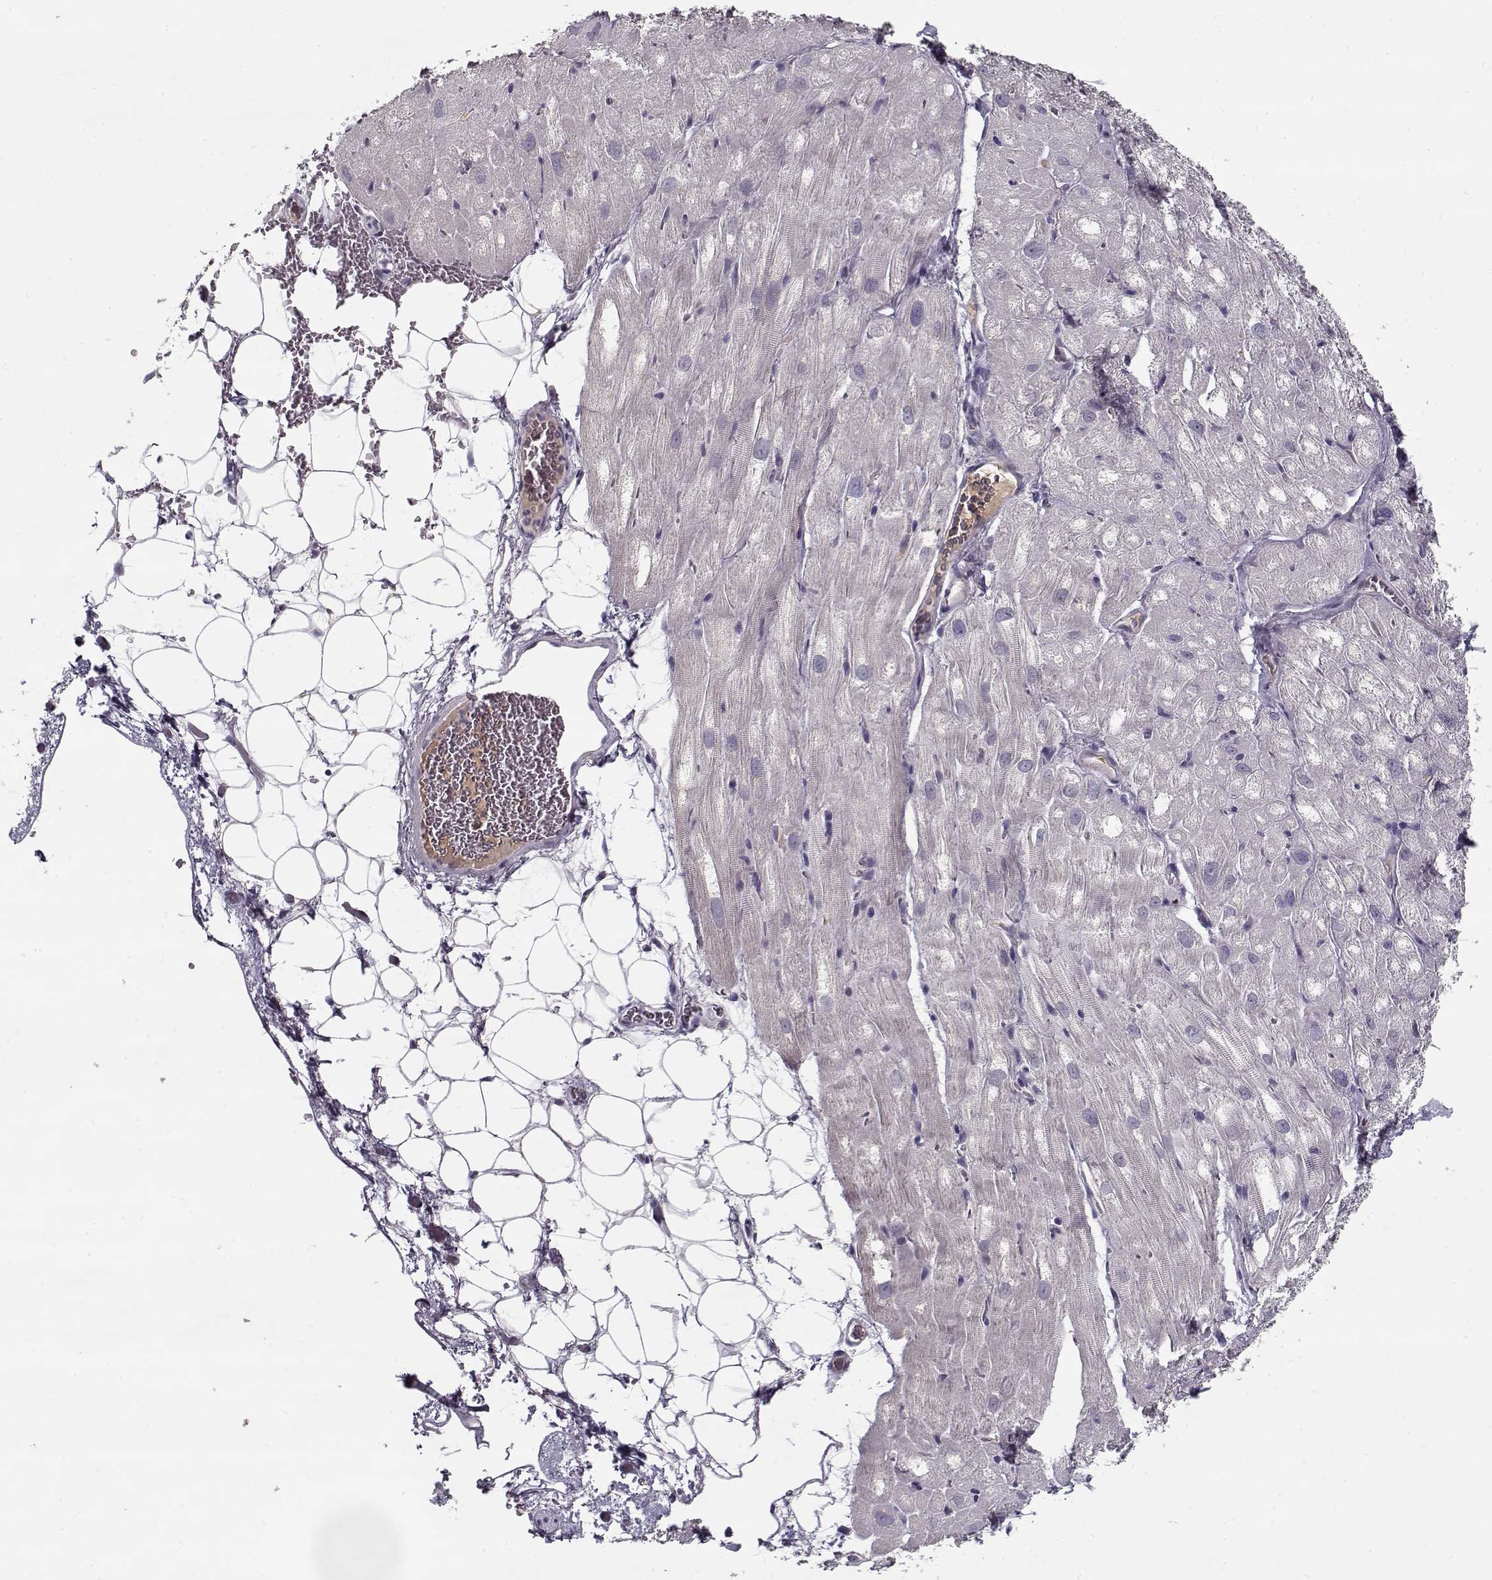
{"staining": {"intensity": "negative", "quantity": "none", "location": "none"}, "tissue": "heart muscle", "cell_type": "Cardiomyocytes", "image_type": "normal", "snomed": [{"axis": "morphology", "description": "Normal tissue, NOS"}, {"axis": "topography", "description": "Heart"}], "caption": "This histopathology image is of benign heart muscle stained with IHC to label a protein in brown with the nuclei are counter-stained blue. There is no staining in cardiomyocytes. The staining was performed using DAB to visualize the protein expression in brown, while the nuclei were stained in blue with hematoxylin (Magnification: 20x).", "gene": "SPACA9", "patient": {"sex": "male", "age": 61}}